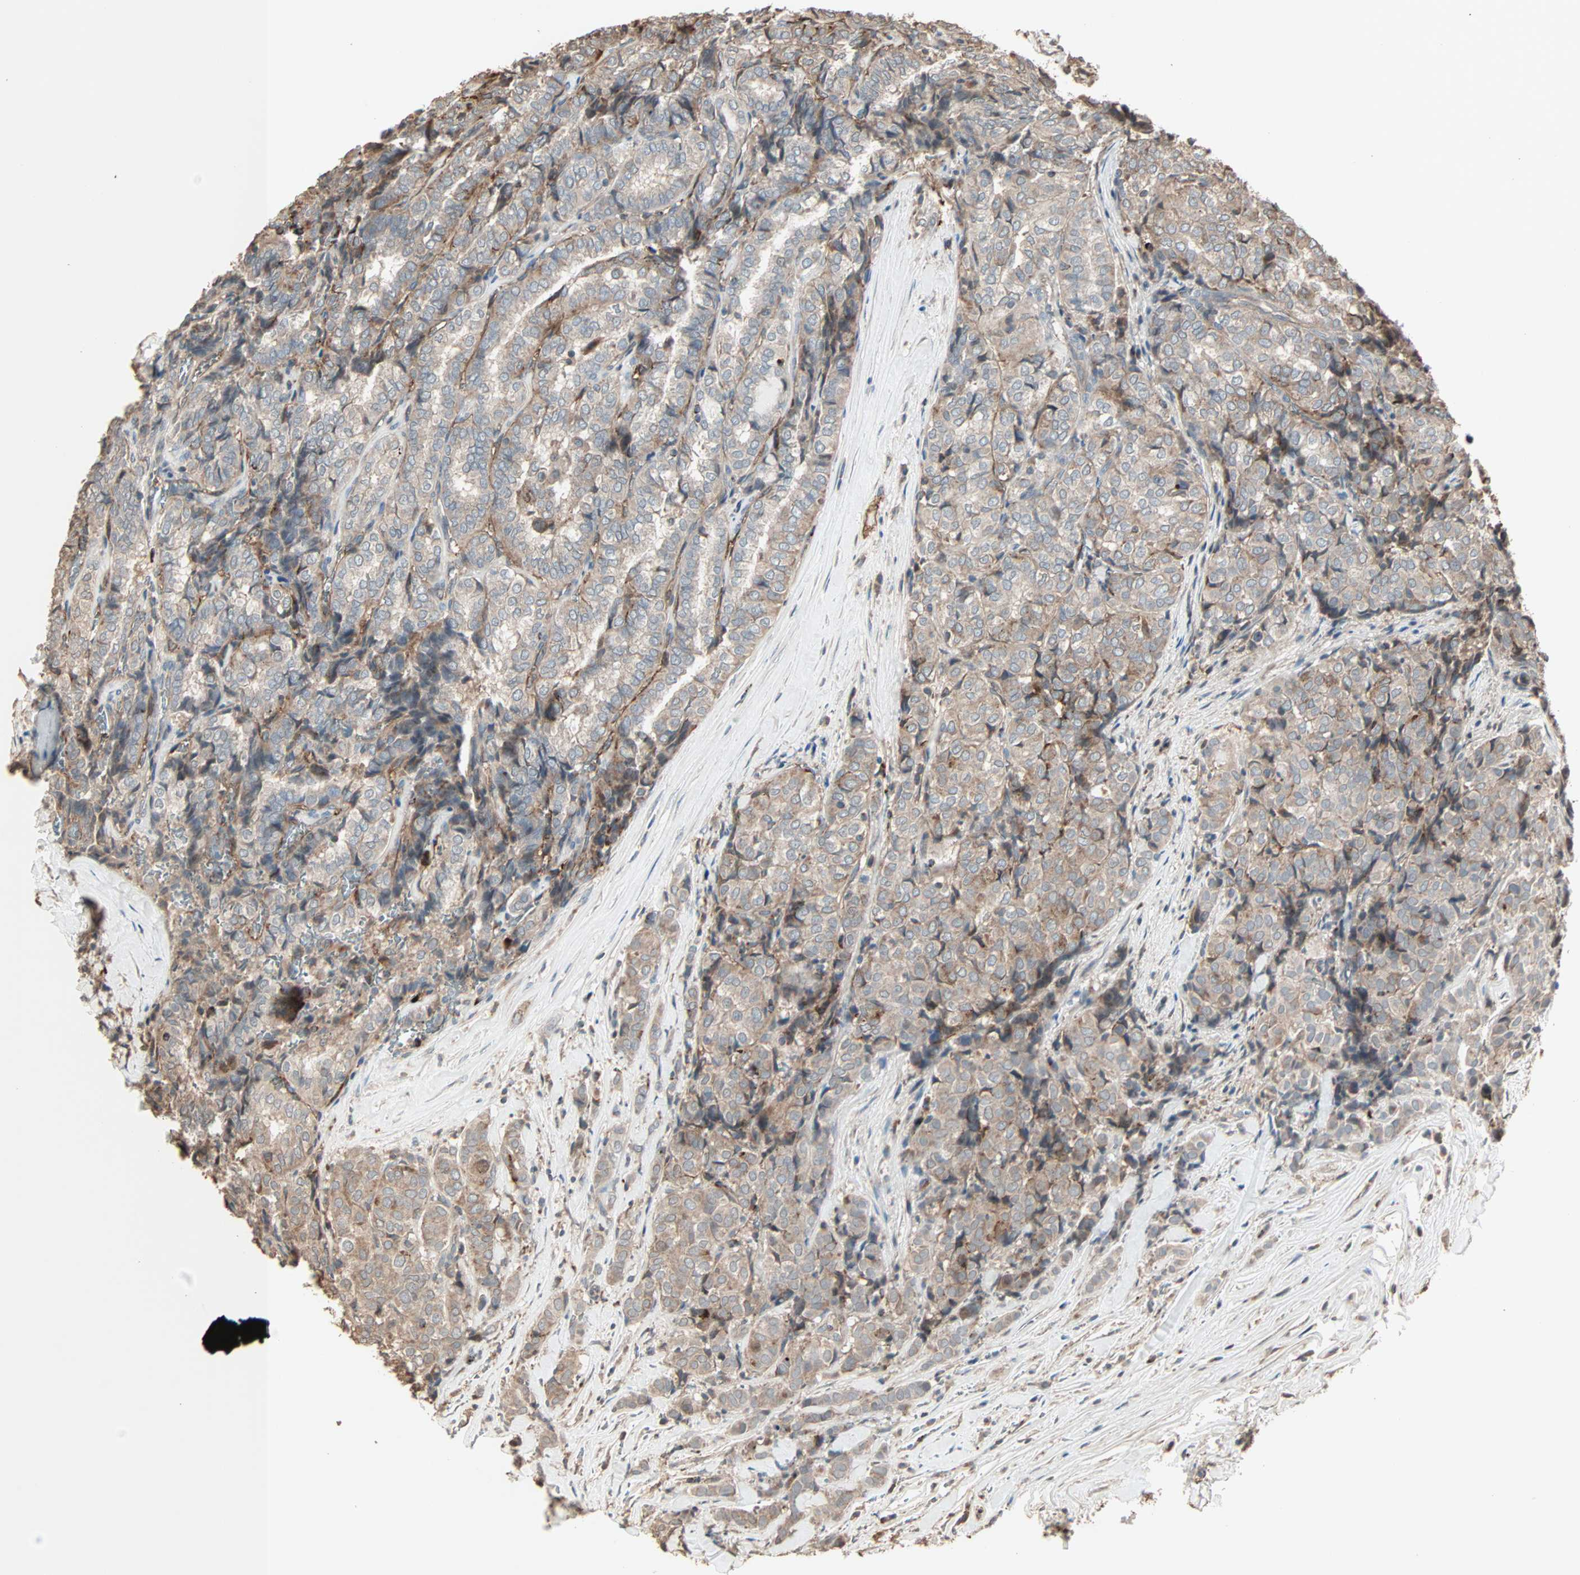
{"staining": {"intensity": "moderate", "quantity": "25%-75%", "location": "cytoplasmic/membranous"}, "tissue": "thyroid cancer", "cell_type": "Tumor cells", "image_type": "cancer", "snomed": [{"axis": "morphology", "description": "Normal tissue, NOS"}, {"axis": "morphology", "description": "Papillary adenocarcinoma, NOS"}, {"axis": "topography", "description": "Thyroid gland"}], "caption": "Moderate cytoplasmic/membranous expression for a protein is seen in approximately 25%-75% of tumor cells of papillary adenocarcinoma (thyroid) using immunohistochemistry.", "gene": "CALCRL", "patient": {"sex": "female", "age": 30}}